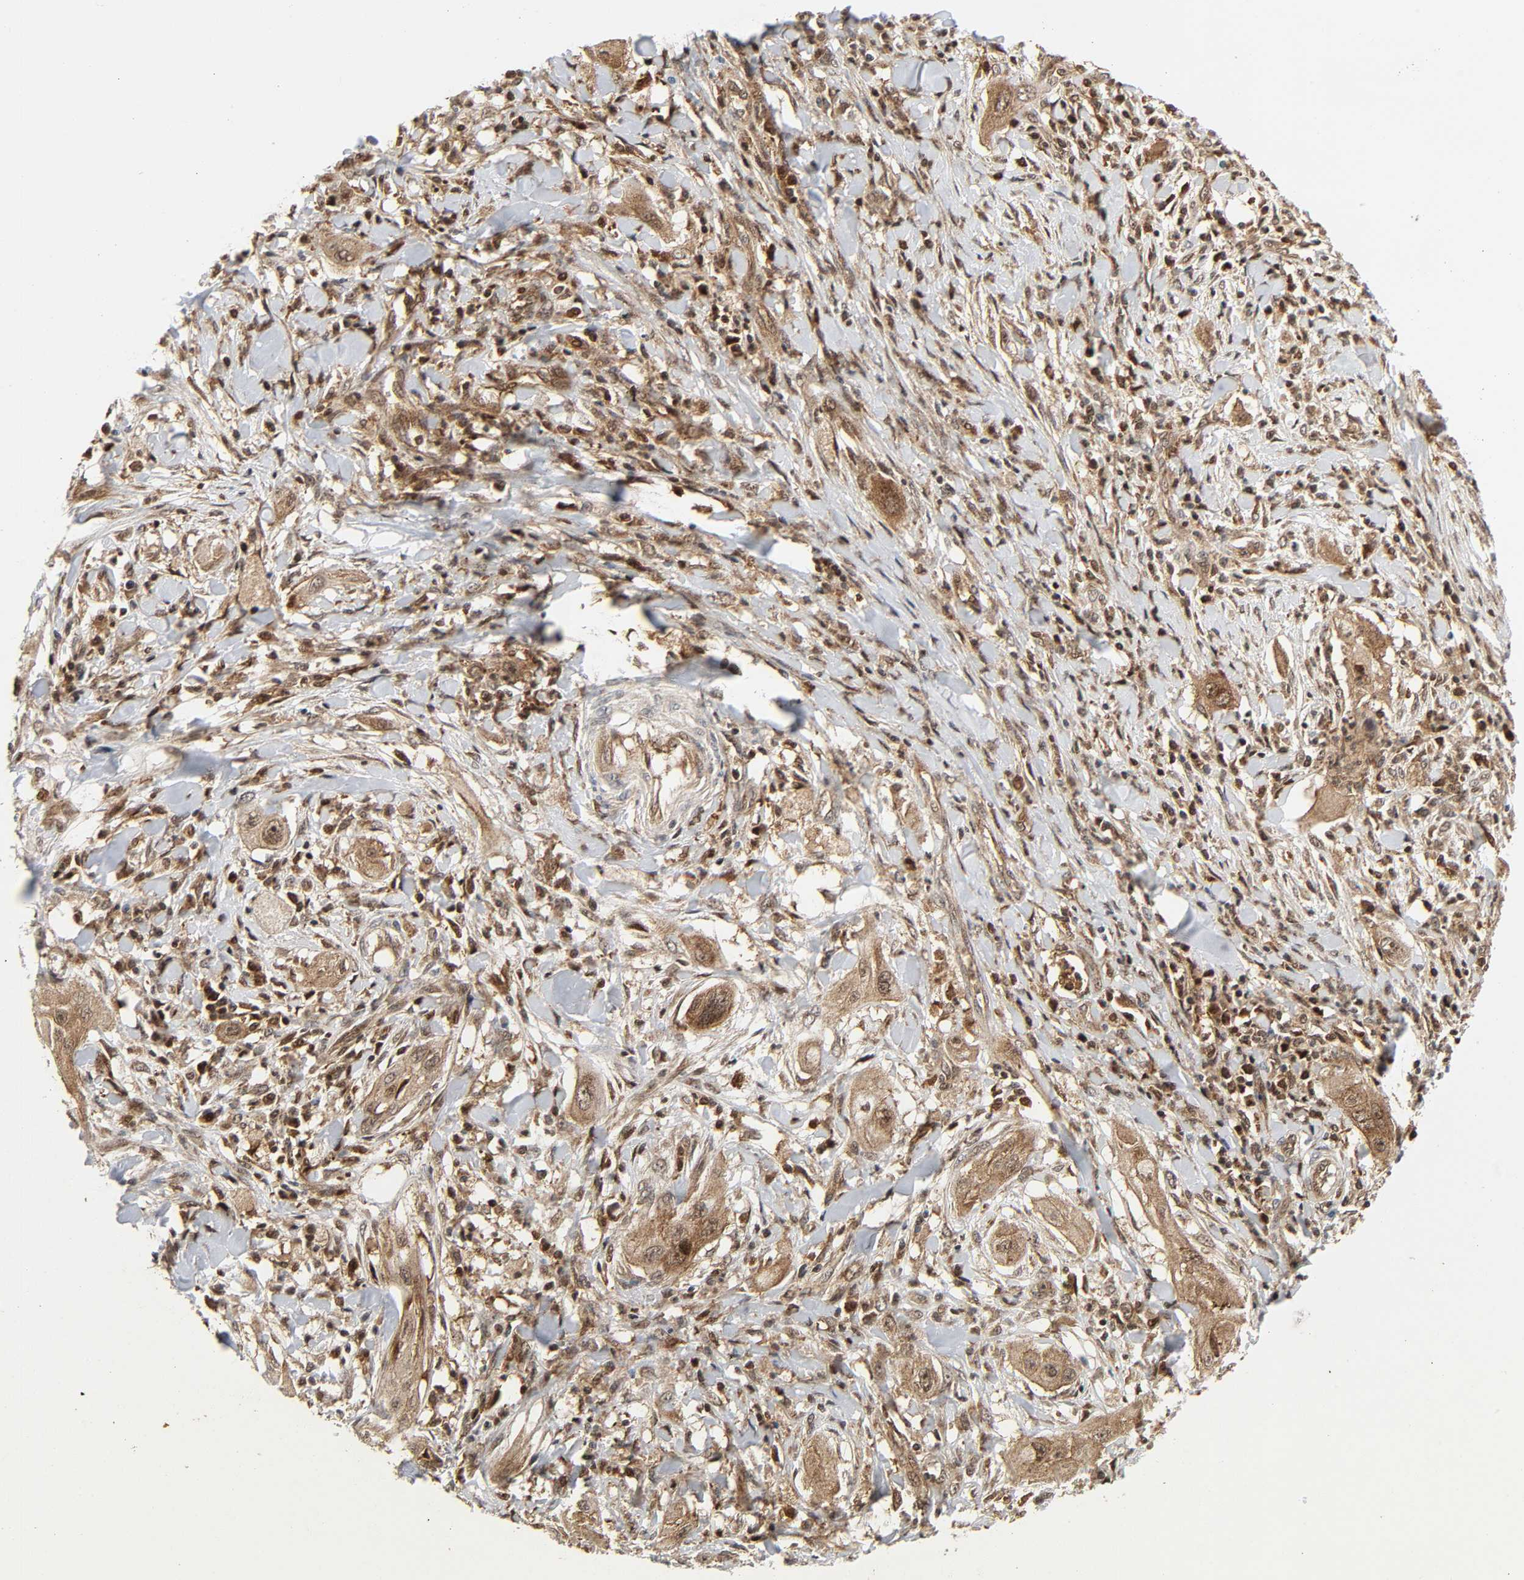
{"staining": {"intensity": "moderate", "quantity": ">75%", "location": "cytoplasmic/membranous"}, "tissue": "lung cancer", "cell_type": "Tumor cells", "image_type": "cancer", "snomed": [{"axis": "morphology", "description": "Squamous cell carcinoma, NOS"}, {"axis": "topography", "description": "Lung"}], "caption": "This is an image of immunohistochemistry staining of lung squamous cell carcinoma, which shows moderate staining in the cytoplasmic/membranous of tumor cells.", "gene": "MAPK1", "patient": {"sex": "female", "age": 47}}